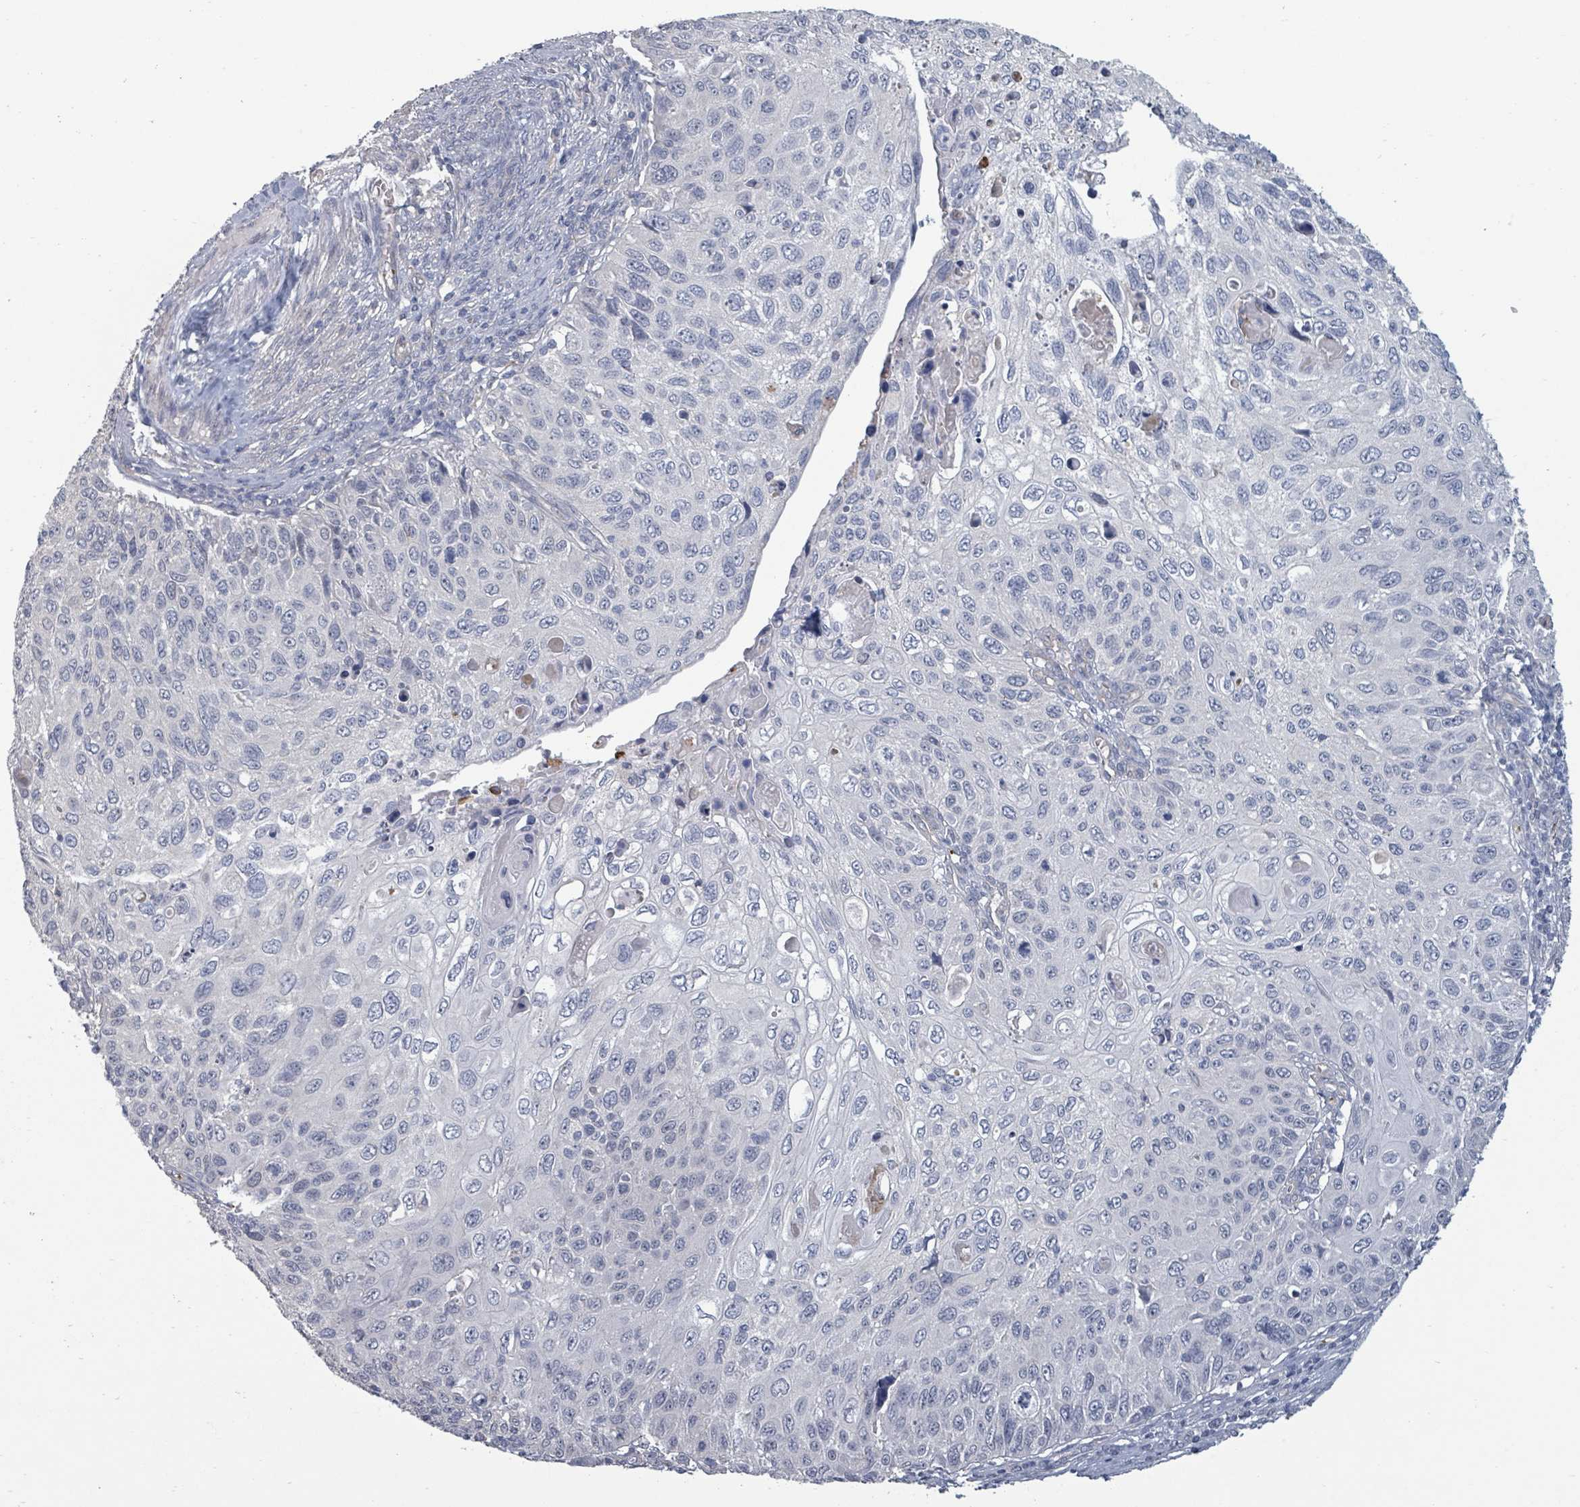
{"staining": {"intensity": "negative", "quantity": "none", "location": "none"}, "tissue": "cervical cancer", "cell_type": "Tumor cells", "image_type": "cancer", "snomed": [{"axis": "morphology", "description": "Squamous cell carcinoma, NOS"}, {"axis": "topography", "description": "Cervix"}], "caption": "Immunohistochemistry (IHC) of human cervical cancer (squamous cell carcinoma) demonstrates no staining in tumor cells.", "gene": "PLAUR", "patient": {"sex": "female", "age": 70}}